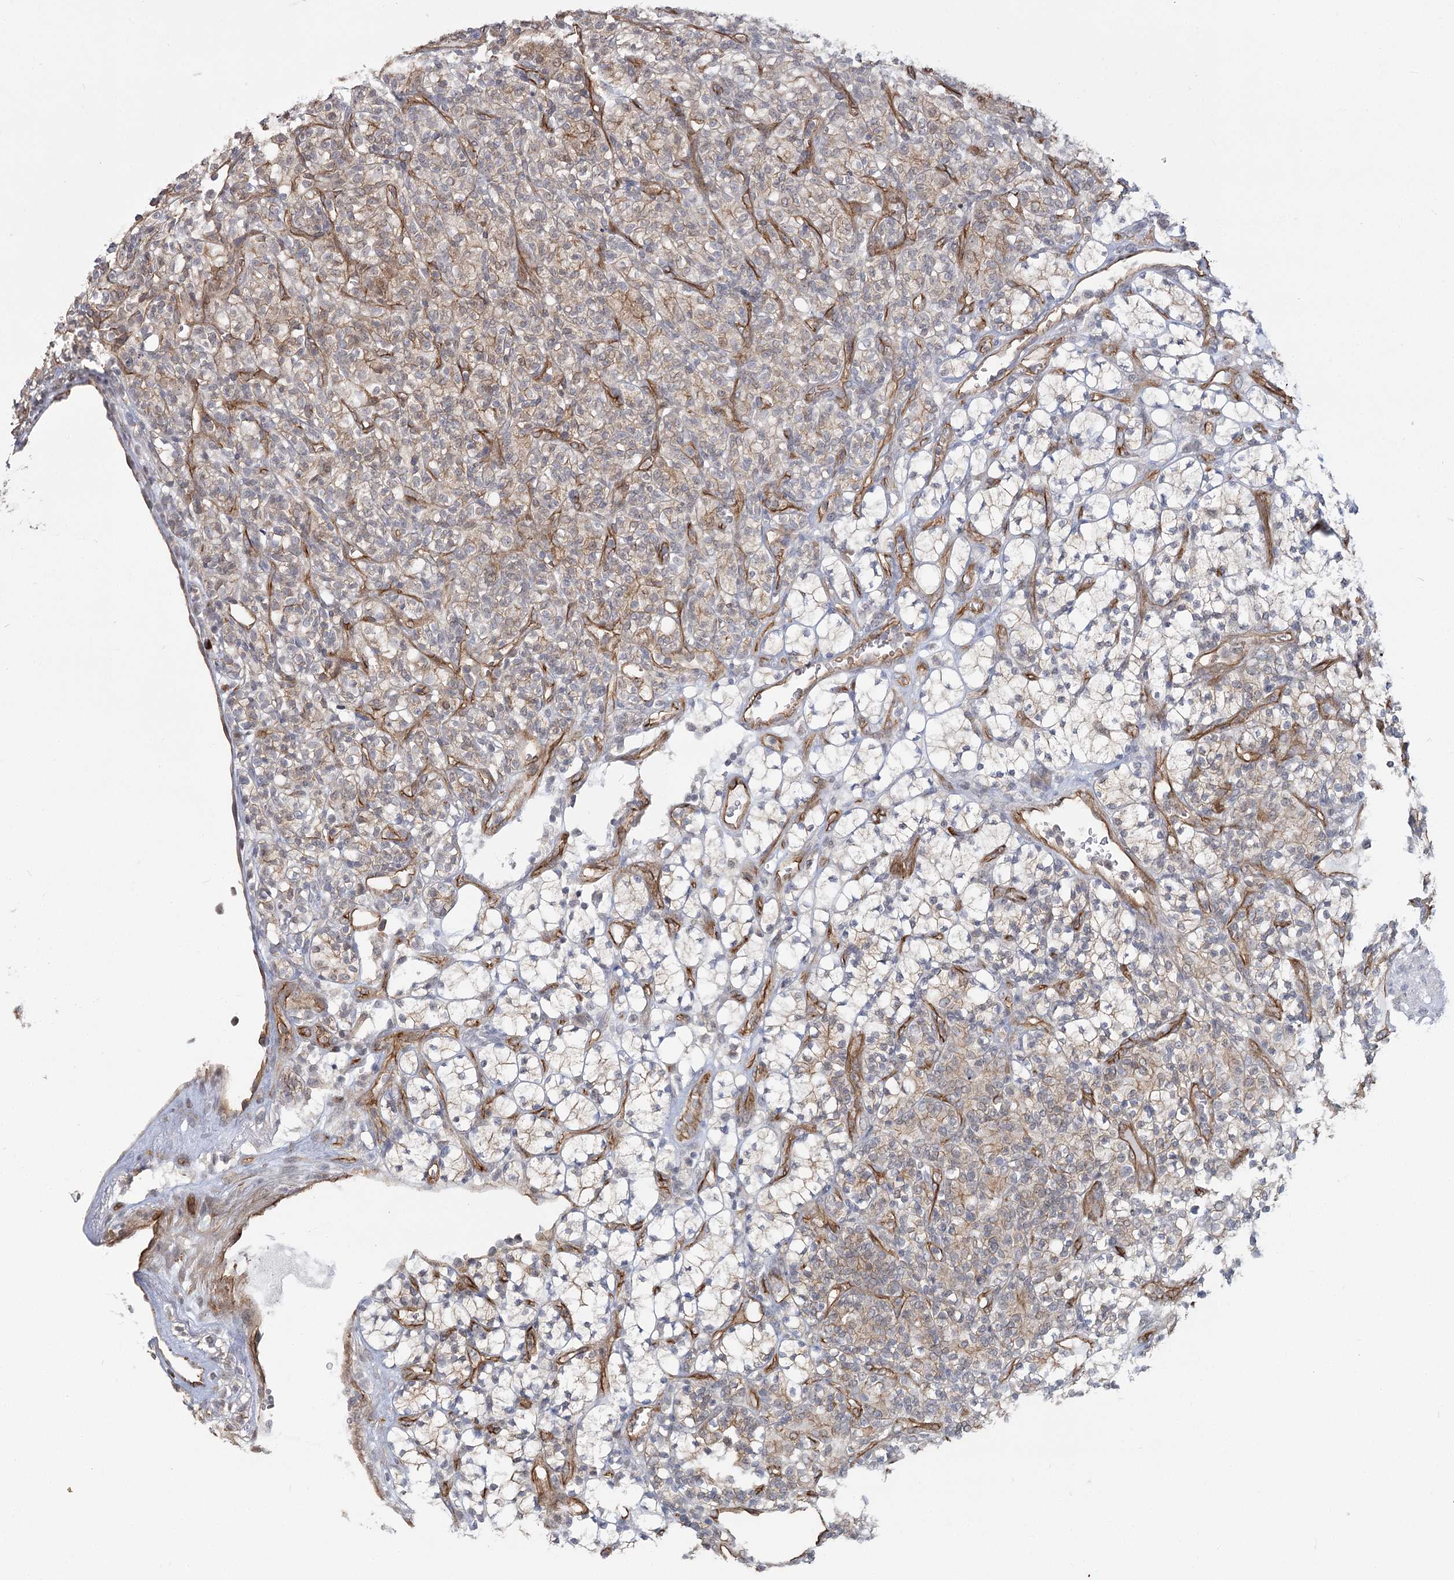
{"staining": {"intensity": "weak", "quantity": "<25%", "location": "cytoplasmic/membranous"}, "tissue": "renal cancer", "cell_type": "Tumor cells", "image_type": "cancer", "snomed": [{"axis": "morphology", "description": "Adenocarcinoma, NOS"}, {"axis": "topography", "description": "Kidney"}], "caption": "Immunohistochemistry (IHC) of renal cancer (adenocarcinoma) displays no staining in tumor cells.", "gene": "RPP14", "patient": {"sex": "male", "age": 77}}